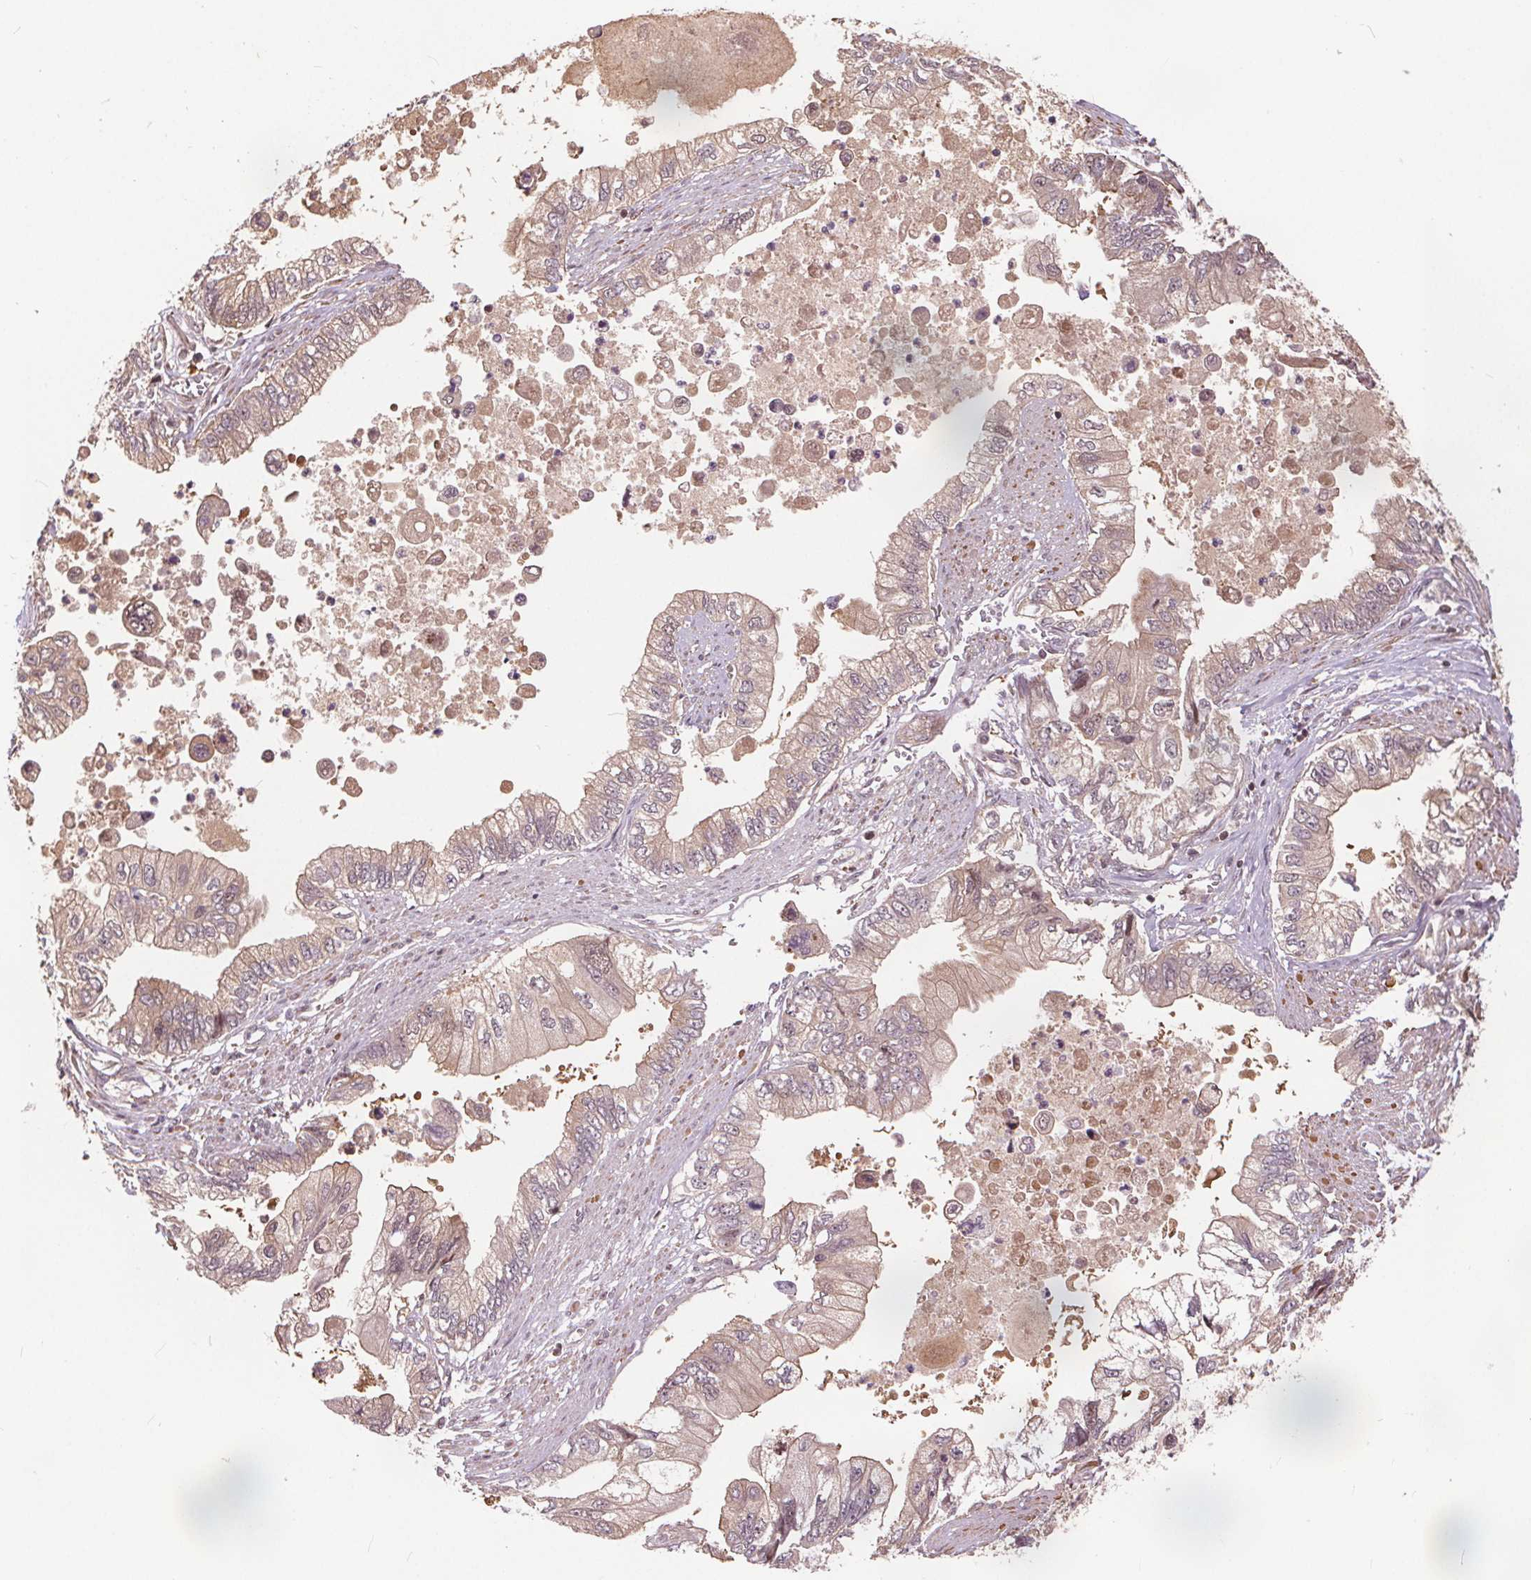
{"staining": {"intensity": "weak", "quantity": "25%-75%", "location": "cytoplasmic/membranous"}, "tissue": "stomach cancer", "cell_type": "Tumor cells", "image_type": "cancer", "snomed": [{"axis": "morphology", "description": "Adenocarcinoma, NOS"}, {"axis": "topography", "description": "Pancreas"}, {"axis": "topography", "description": "Stomach, upper"}], "caption": "Protein positivity by IHC shows weak cytoplasmic/membranous expression in about 25%-75% of tumor cells in stomach adenocarcinoma.", "gene": "HIF1AN", "patient": {"sex": "male", "age": 77}}